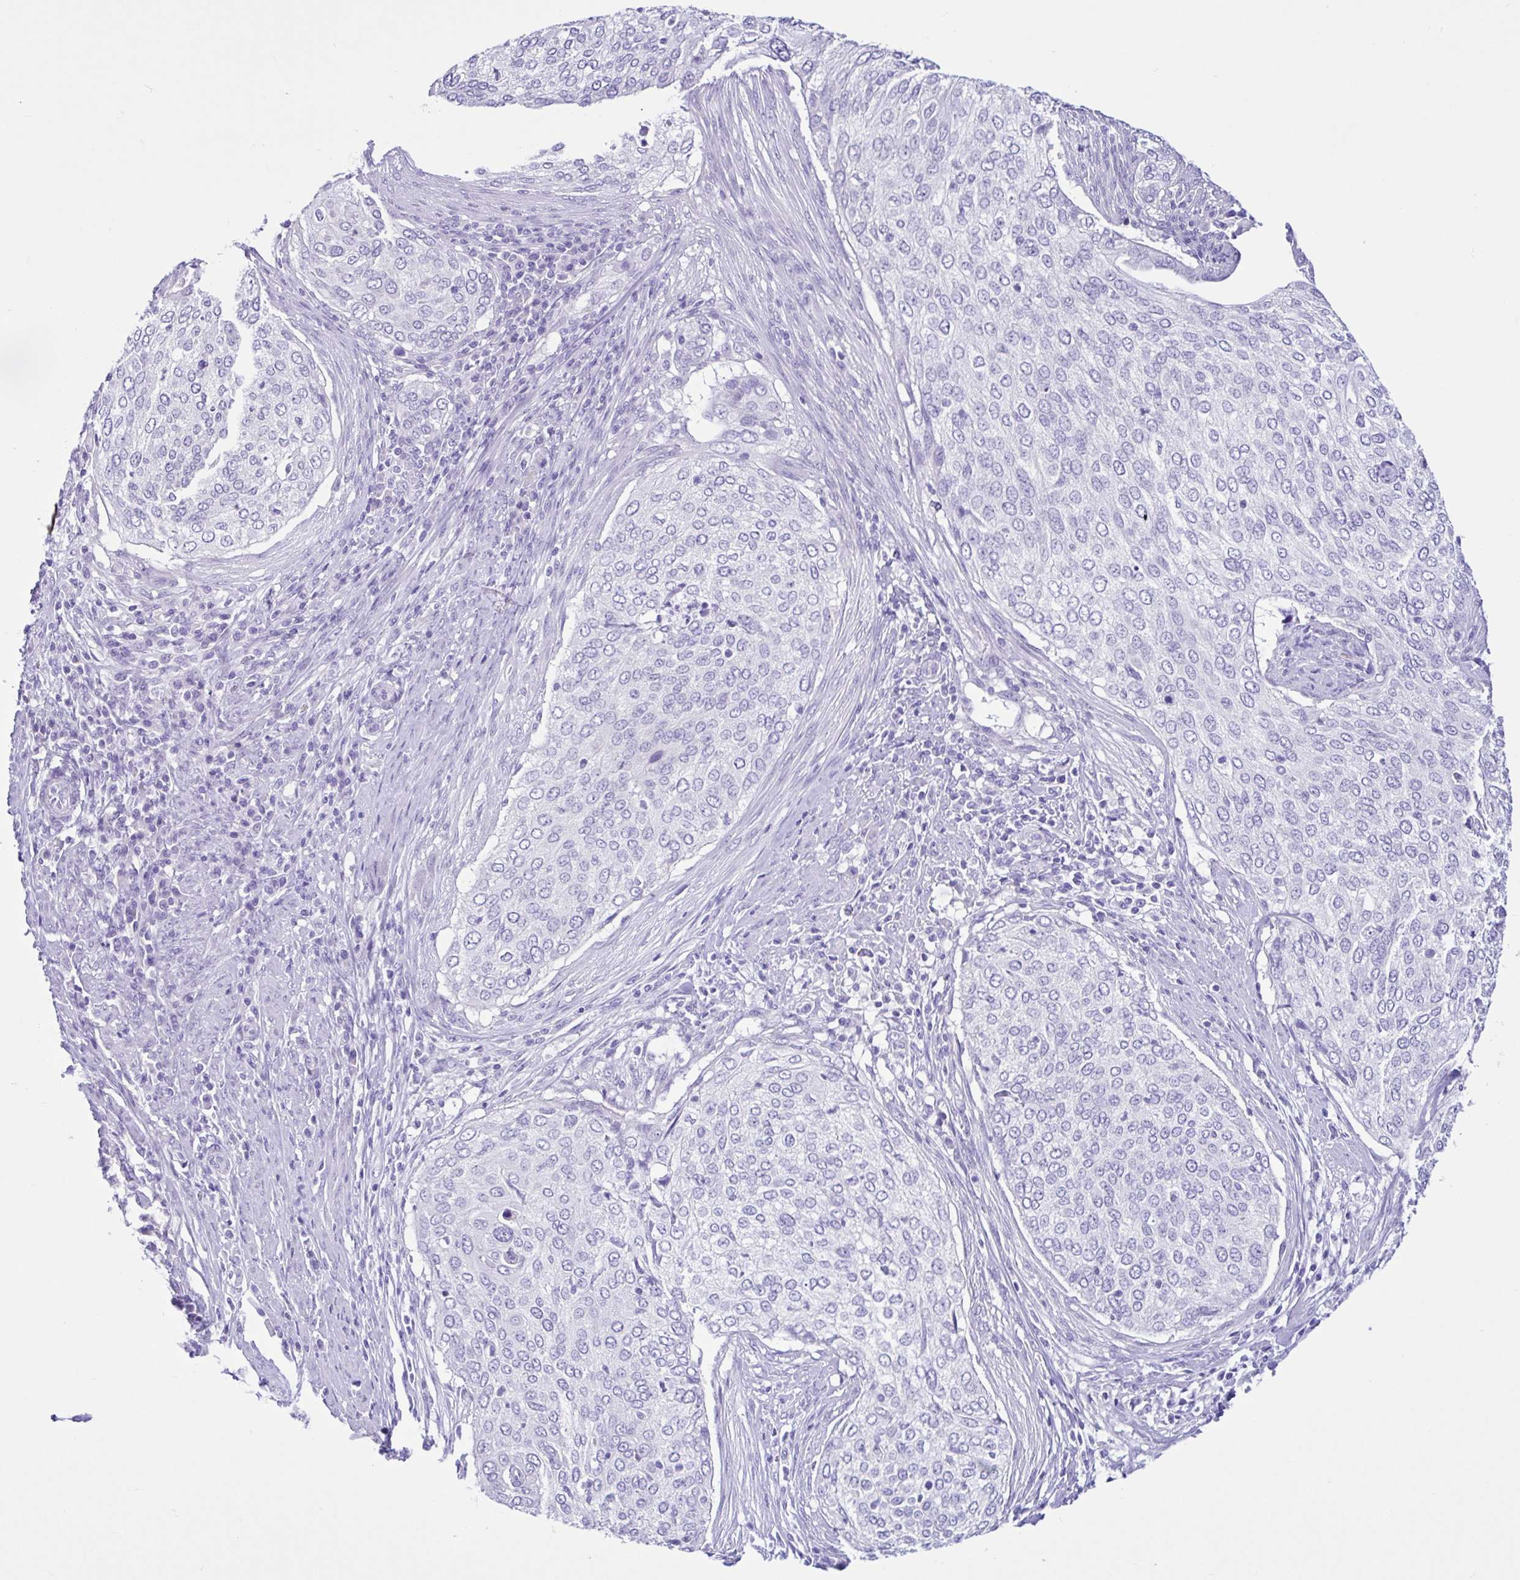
{"staining": {"intensity": "negative", "quantity": "none", "location": "none"}, "tissue": "cervical cancer", "cell_type": "Tumor cells", "image_type": "cancer", "snomed": [{"axis": "morphology", "description": "Squamous cell carcinoma, NOS"}, {"axis": "topography", "description": "Cervix"}], "caption": "A photomicrograph of cervical cancer stained for a protein demonstrates no brown staining in tumor cells.", "gene": "CYP19A1", "patient": {"sex": "female", "age": 38}}